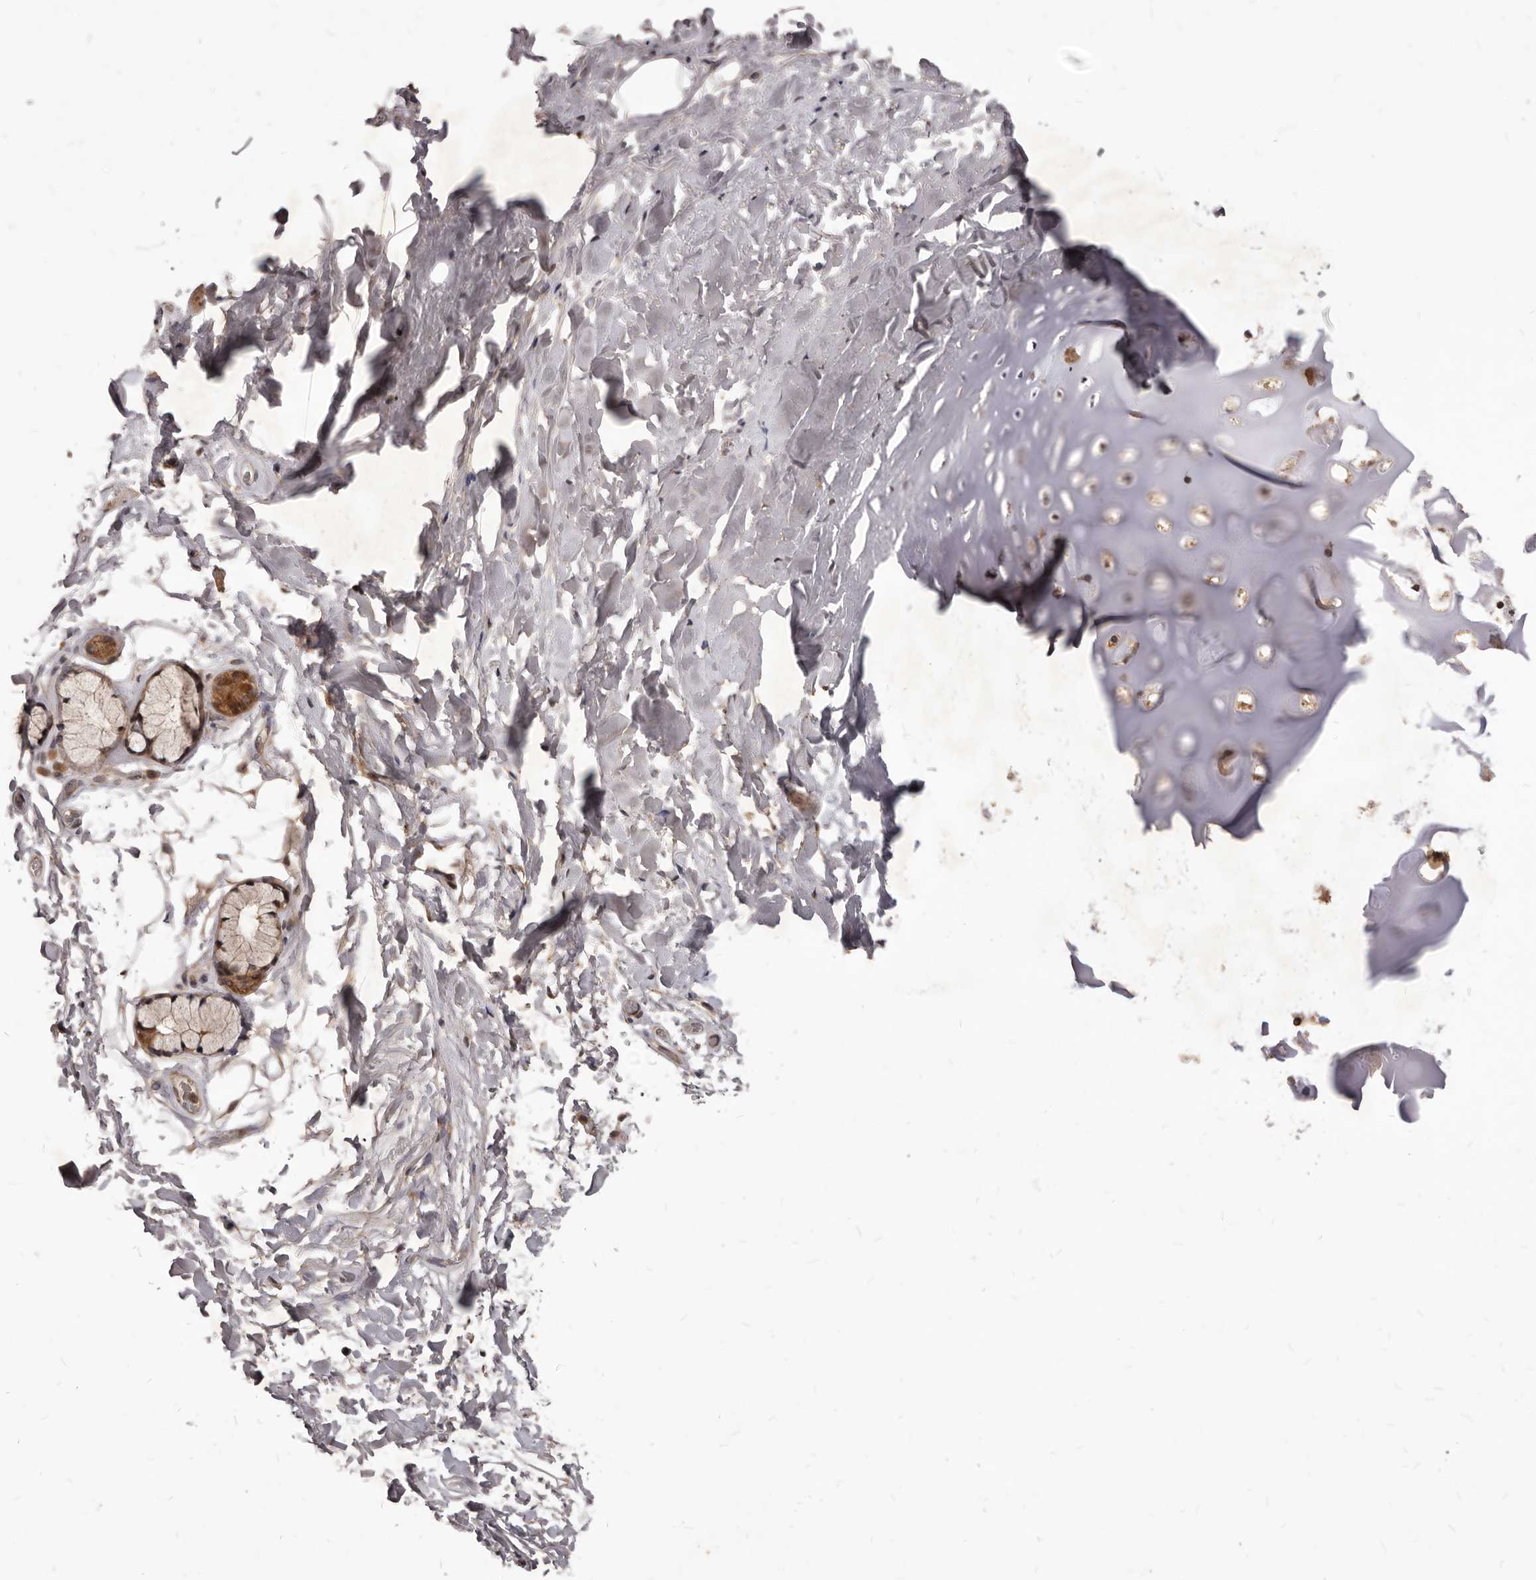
{"staining": {"intensity": "negative", "quantity": "none", "location": "none"}, "tissue": "adipose tissue", "cell_type": "Adipocytes", "image_type": "normal", "snomed": [{"axis": "morphology", "description": "Normal tissue, NOS"}, {"axis": "topography", "description": "Cartilage tissue"}], "caption": "Adipocytes are negative for brown protein staining in normal adipose tissue. (DAB (3,3'-diaminobenzidine) IHC, high magnification).", "gene": "GABPB2", "patient": {"sex": "female", "age": 63}}